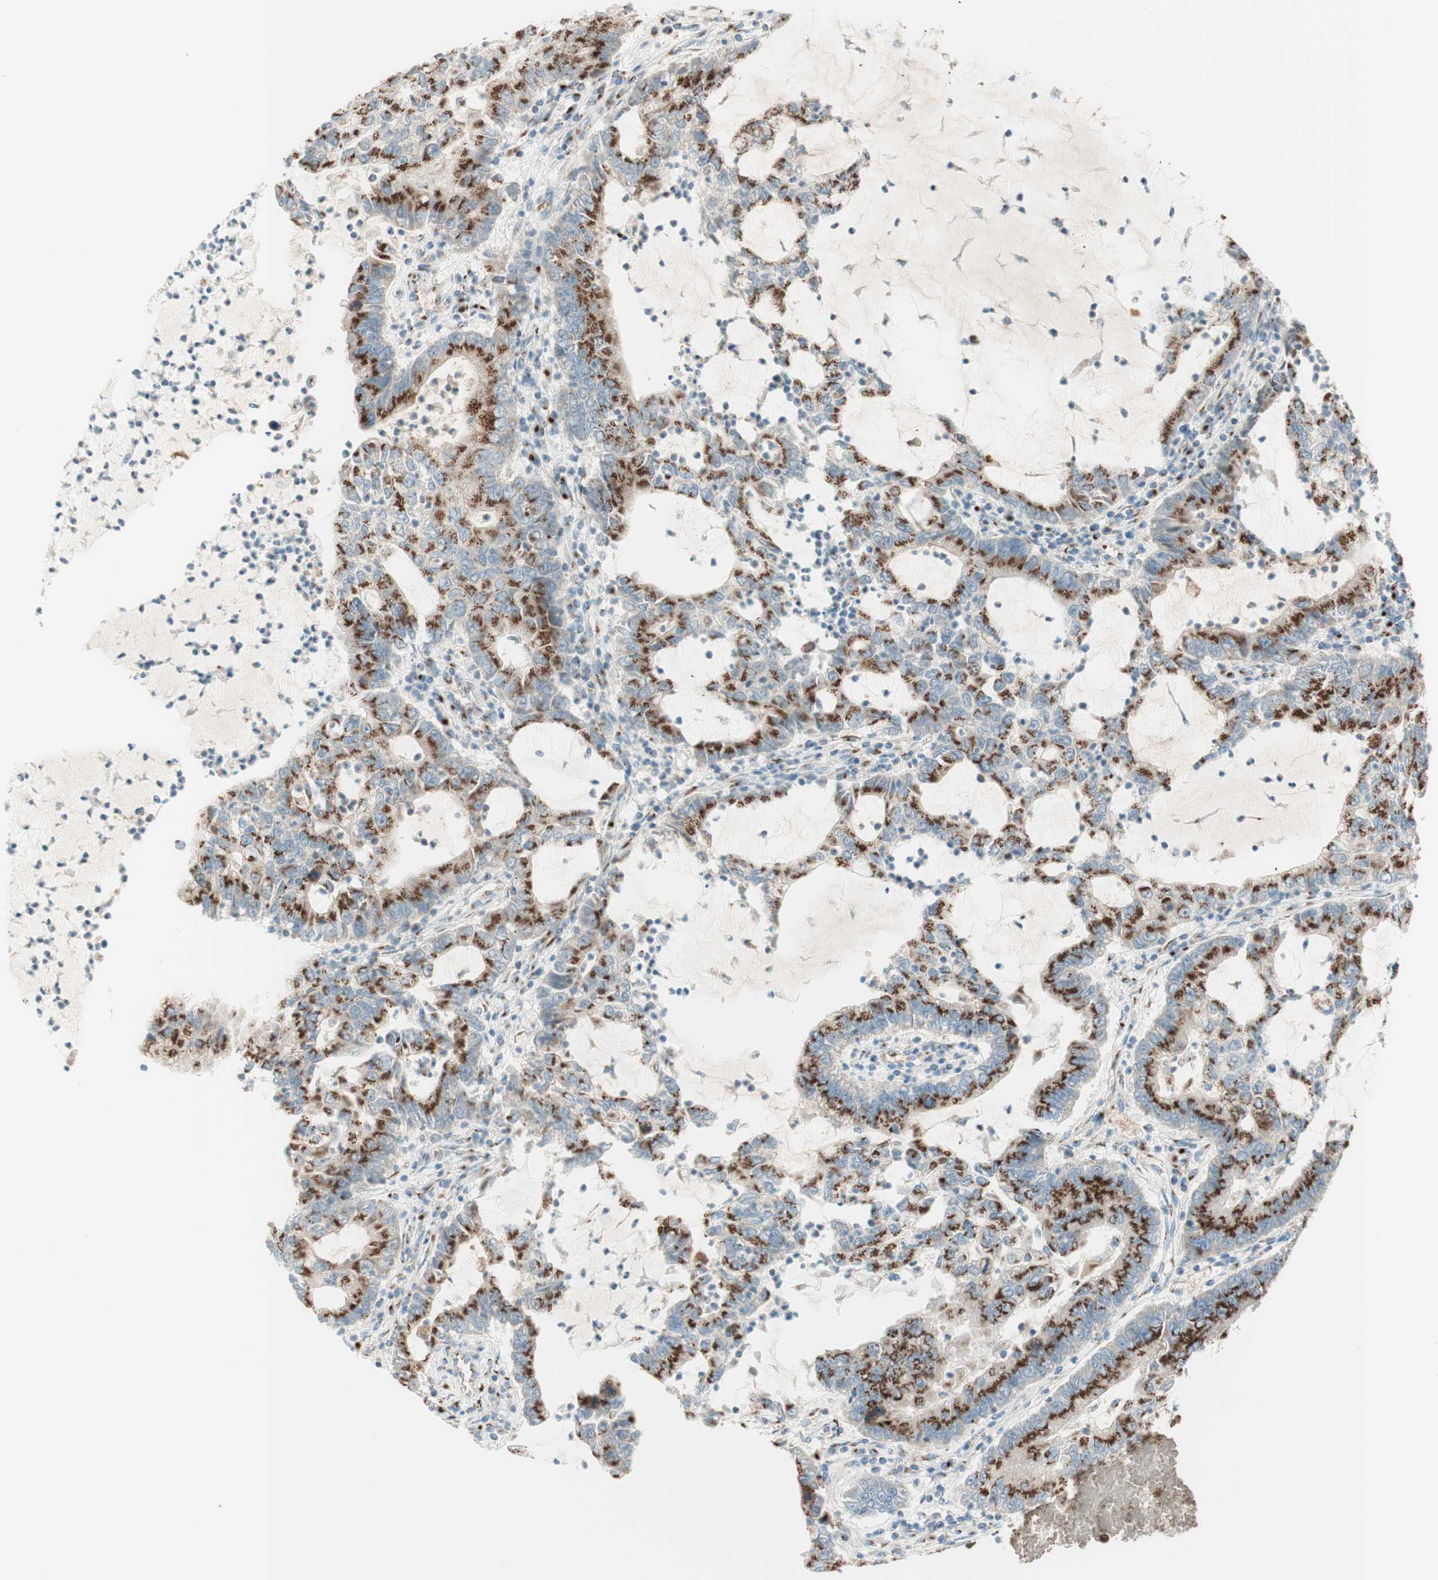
{"staining": {"intensity": "strong", "quantity": ">75%", "location": "cytoplasmic/membranous"}, "tissue": "lung cancer", "cell_type": "Tumor cells", "image_type": "cancer", "snomed": [{"axis": "morphology", "description": "Adenocarcinoma, NOS"}, {"axis": "topography", "description": "Lung"}], "caption": "Lung cancer tissue shows strong cytoplasmic/membranous positivity in approximately >75% of tumor cells", "gene": "GOLGB1", "patient": {"sex": "female", "age": 51}}